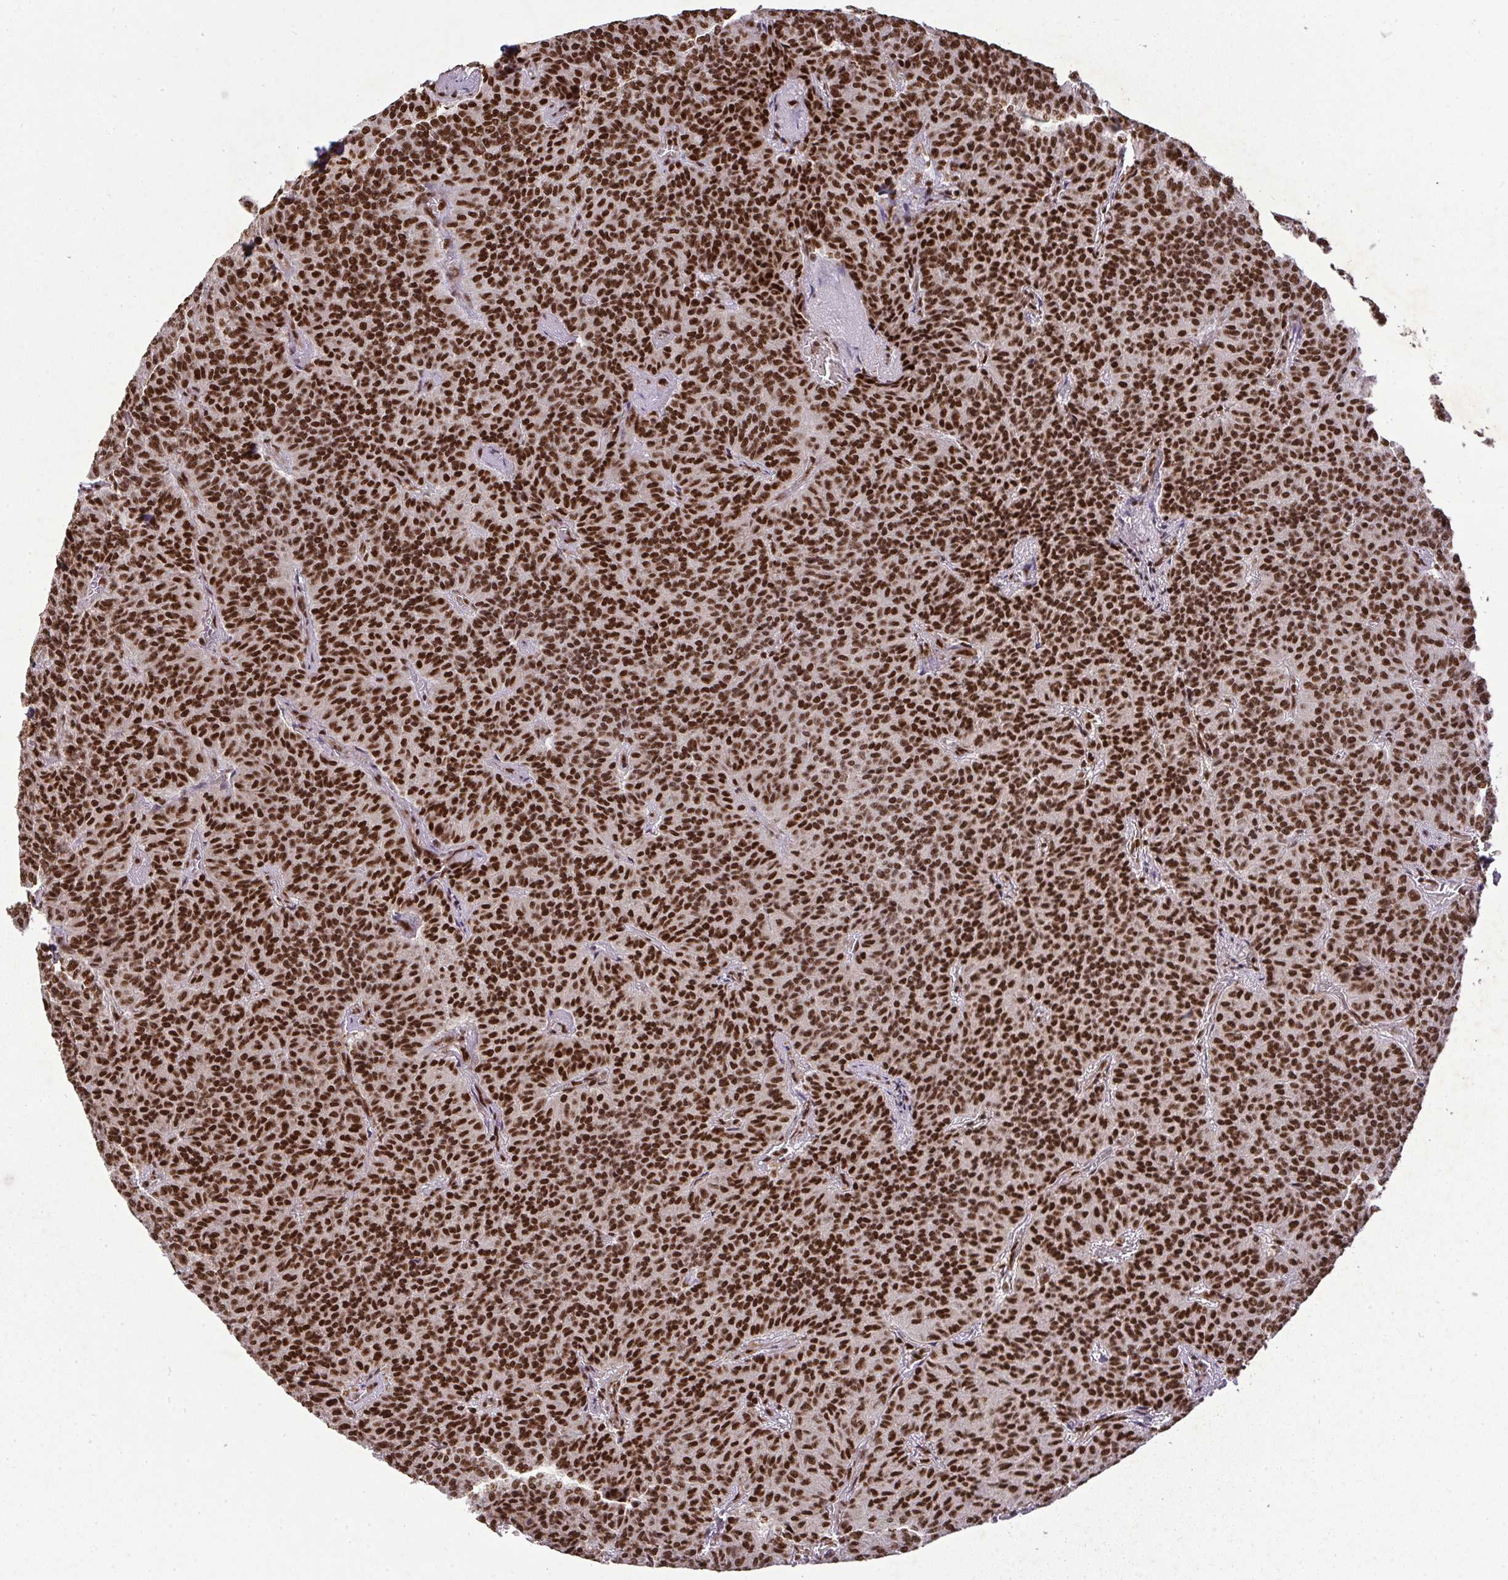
{"staining": {"intensity": "strong", "quantity": ">75%", "location": "nuclear"}, "tissue": "carcinoid", "cell_type": "Tumor cells", "image_type": "cancer", "snomed": [{"axis": "morphology", "description": "Carcinoid, malignant, NOS"}, {"axis": "topography", "description": "Lung"}], "caption": "A histopathology image showing strong nuclear positivity in approximately >75% of tumor cells in malignant carcinoid, as visualized by brown immunohistochemical staining.", "gene": "U2AF1", "patient": {"sex": "male", "age": 61}}